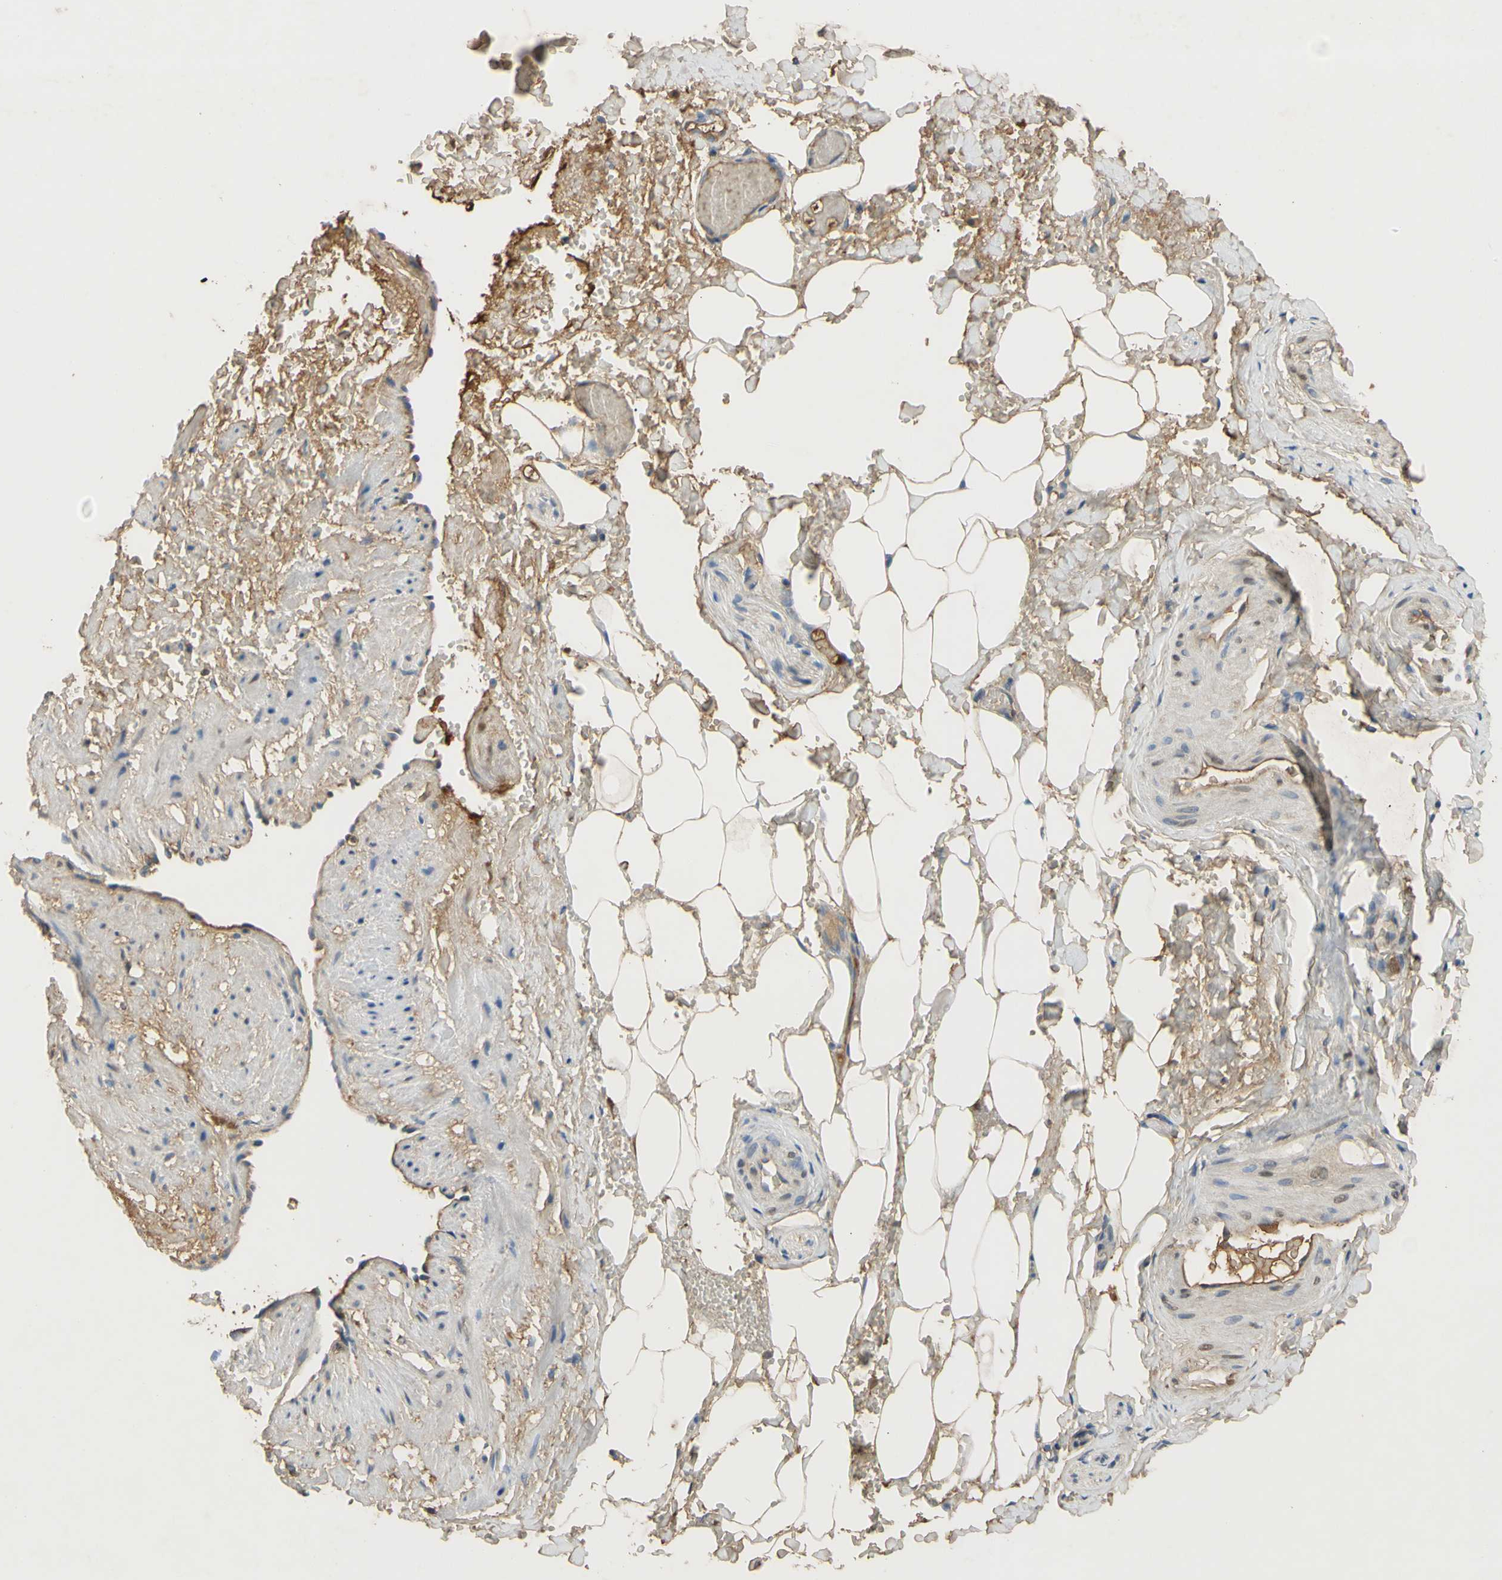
{"staining": {"intensity": "moderate", "quantity": ">75%", "location": "cytoplasmic/membranous"}, "tissue": "adipose tissue", "cell_type": "Adipocytes", "image_type": "normal", "snomed": [{"axis": "morphology", "description": "Normal tissue, NOS"}, {"axis": "topography", "description": "Soft tissue"}, {"axis": "topography", "description": "Vascular tissue"}], "caption": "IHC micrograph of unremarkable adipose tissue: human adipose tissue stained using immunohistochemistry (IHC) demonstrates medium levels of moderate protein expression localized specifically in the cytoplasmic/membranous of adipocytes, appearing as a cytoplasmic/membranous brown color.", "gene": "TIMP2", "patient": {"sex": "female", "age": 35}}